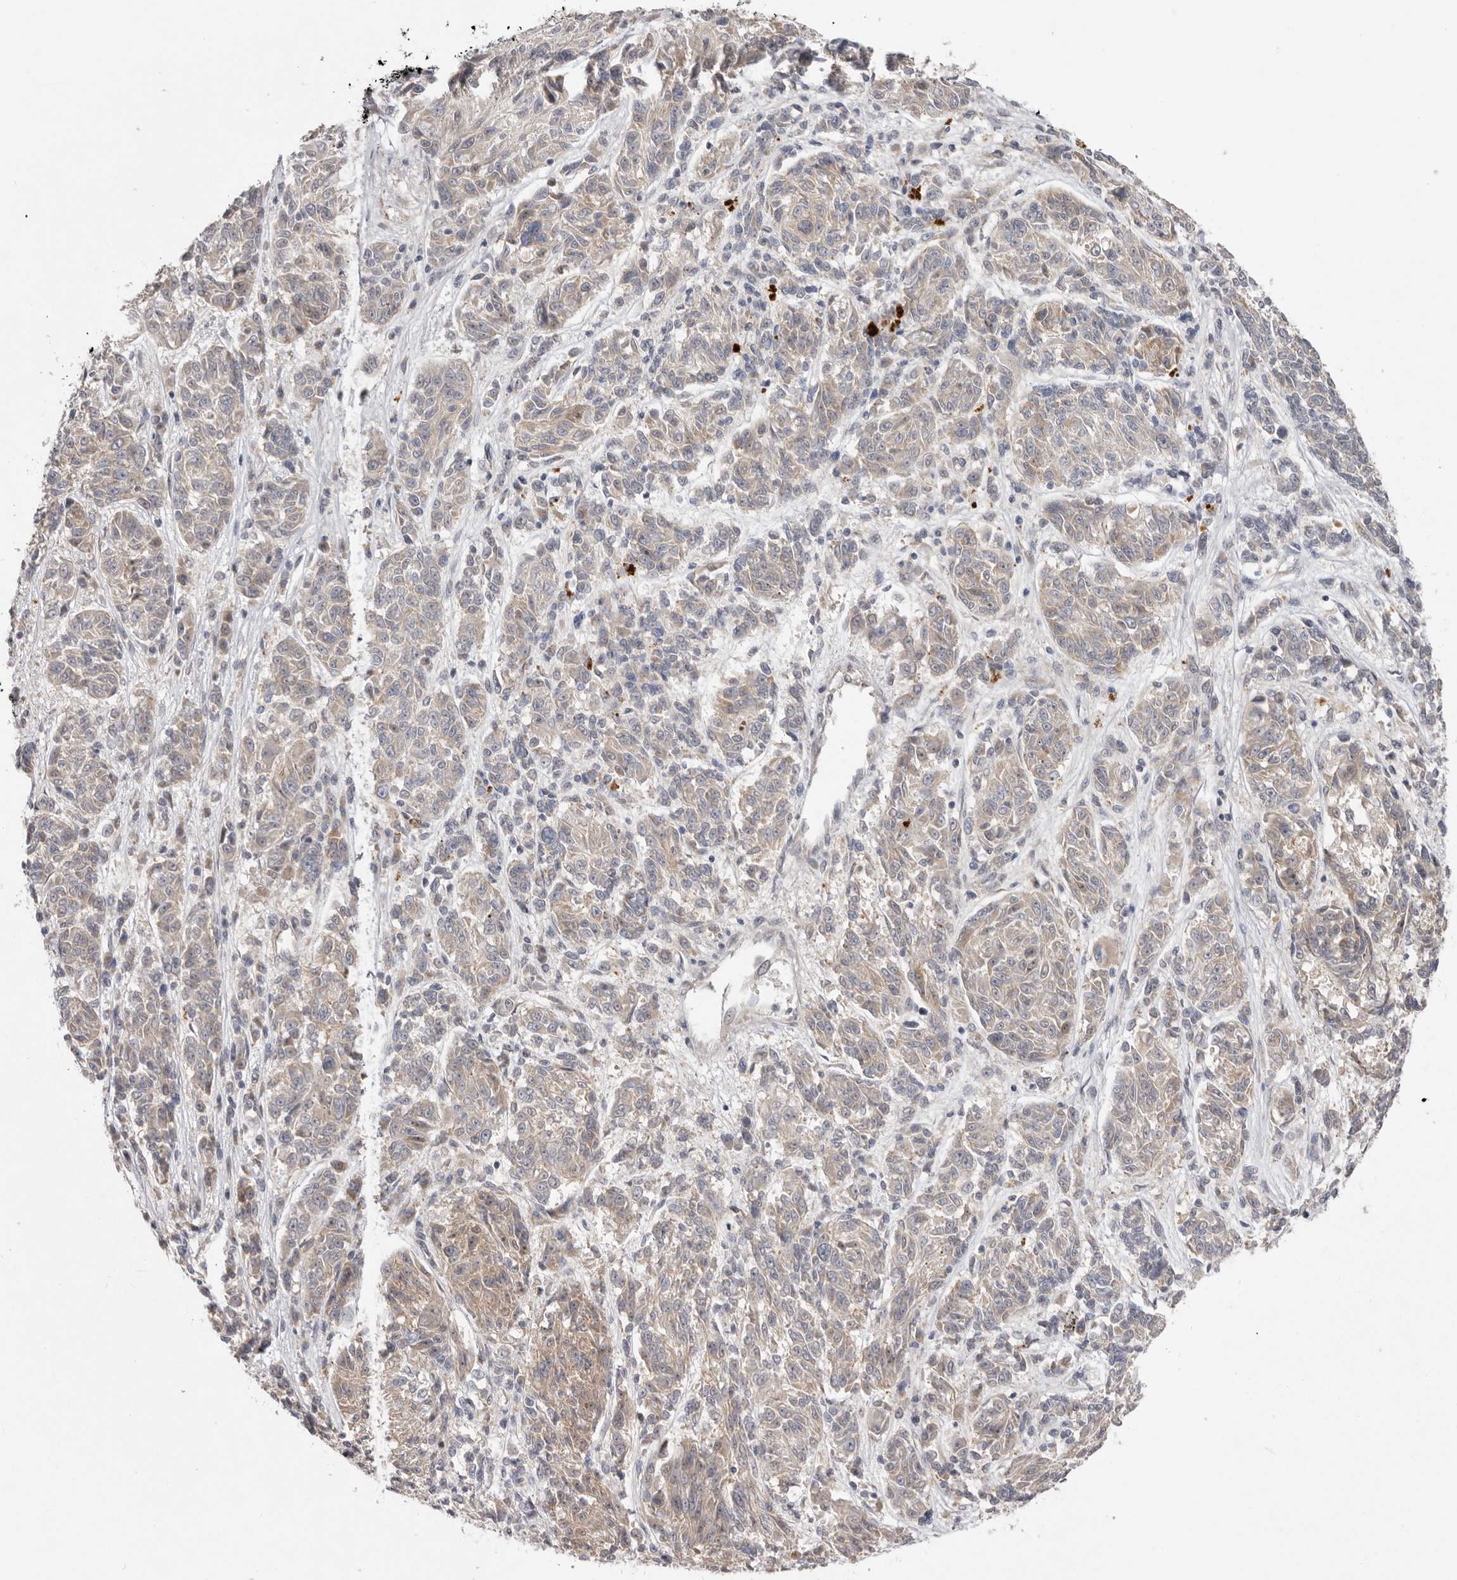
{"staining": {"intensity": "weak", "quantity": "25%-75%", "location": "cytoplasmic/membranous"}, "tissue": "melanoma", "cell_type": "Tumor cells", "image_type": "cancer", "snomed": [{"axis": "morphology", "description": "Malignant melanoma, NOS"}, {"axis": "topography", "description": "Skin"}], "caption": "Tumor cells demonstrate low levels of weak cytoplasmic/membranous positivity in about 25%-75% of cells in human melanoma.", "gene": "NSUN4", "patient": {"sex": "male", "age": 53}}